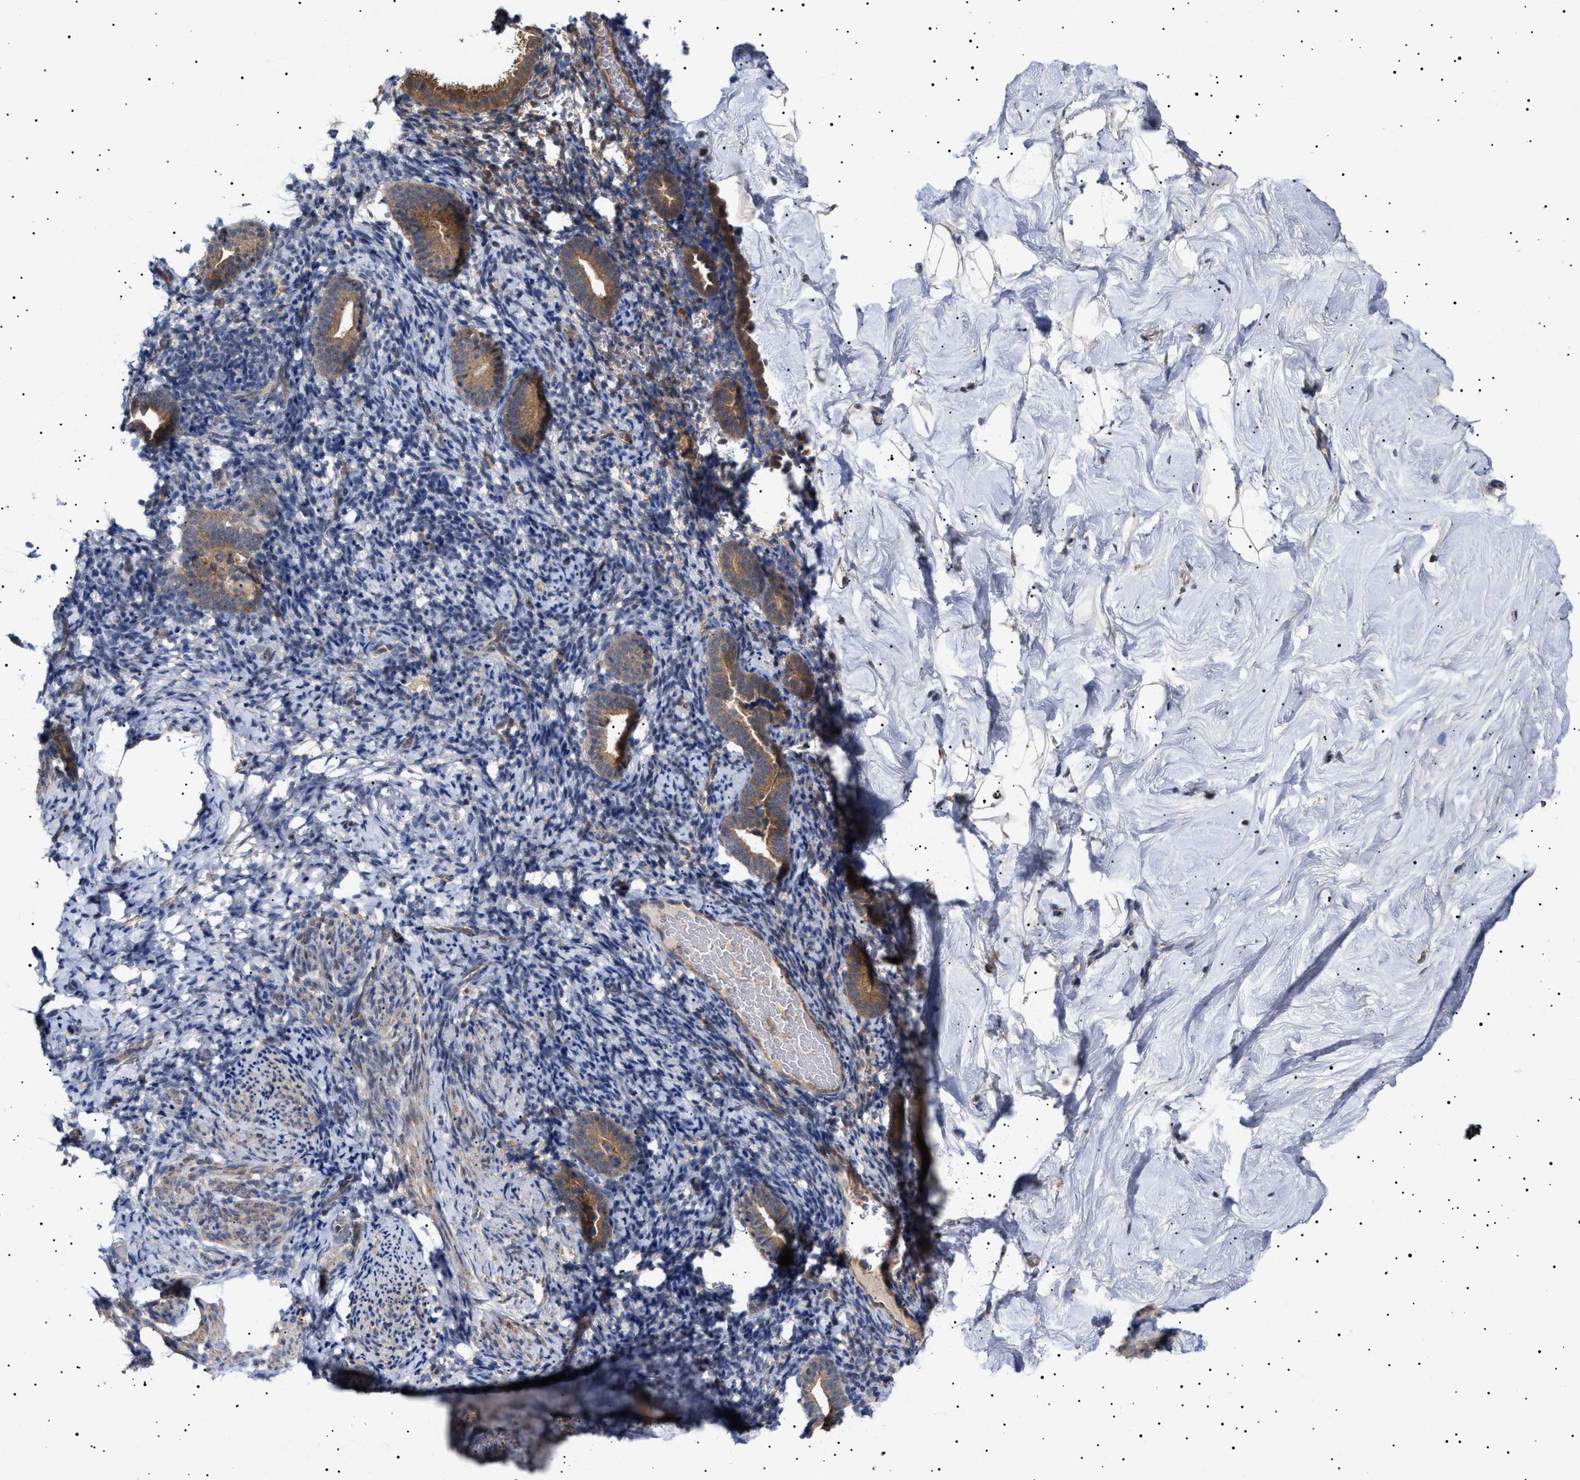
{"staining": {"intensity": "negative", "quantity": "none", "location": "none"}, "tissue": "endometrium", "cell_type": "Cells in endometrial stroma", "image_type": "normal", "snomed": [{"axis": "morphology", "description": "Normal tissue, NOS"}, {"axis": "topography", "description": "Endometrium"}], "caption": "Immunohistochemistry (IHC) of unremarkable human endometrium shows no staining in cells in endometrial stroma. (DAB (3,3'-diaminobenzidine) IHC with hematoxylin counter stain).", "gene": "NPLOC4", "patient": {"sex": "female", "age": 51}}